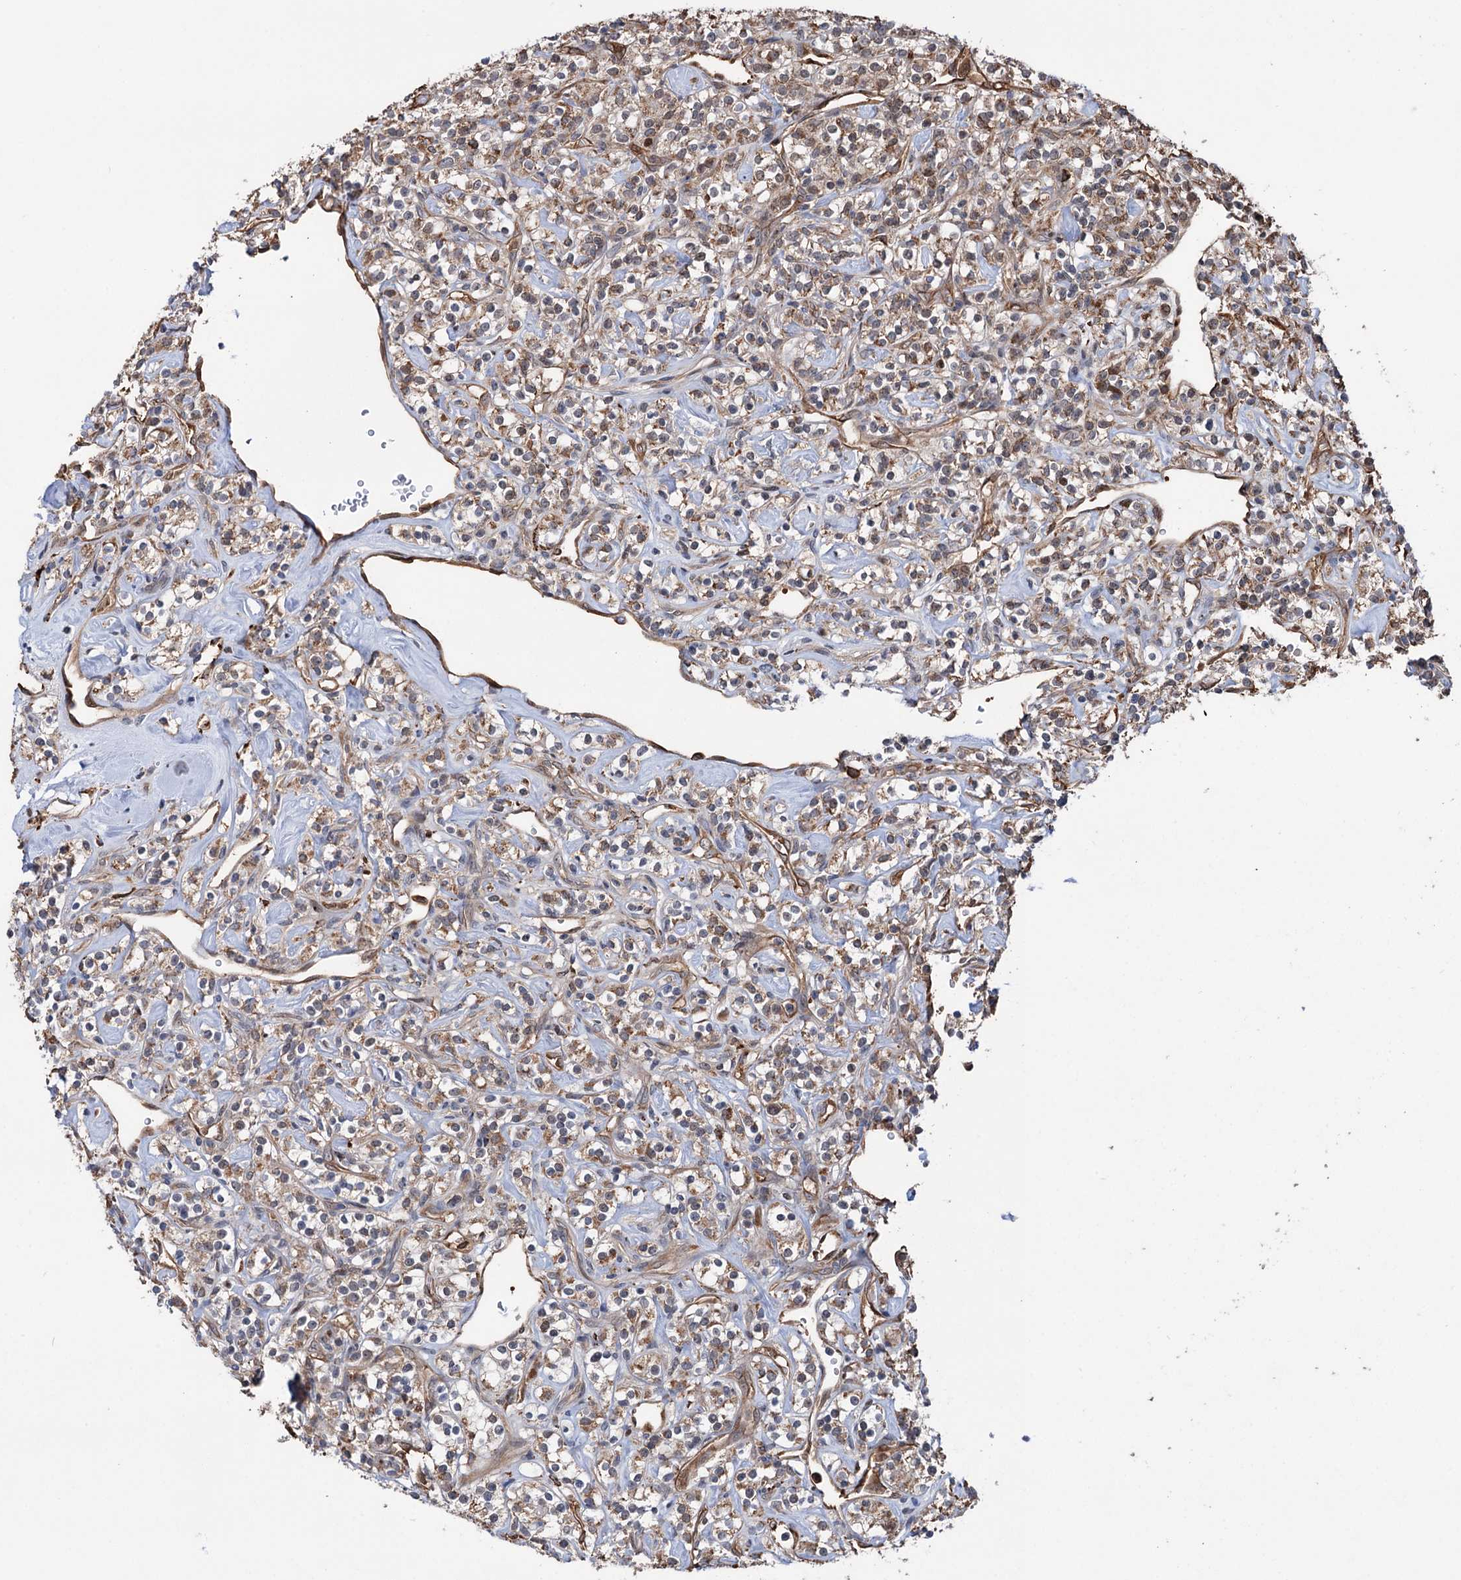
{"staining": {"intensity": "weak", "quantity": ">75%", "location": "cytoplasmic/membranous"}, "tissue": "renal cancer", "cell_type": "Tumor cells", "image_type": "cancer", "snomed": [{"axis": "morphology", "description": "Adenocarcinoma, NOS"}, {"axis": "topography", "description": "Kidney"}], "caption": "Renal cancer tissue reveals weak cytoplasmic/membranous staining in approximately >75% of tumor cells, visualized by immunohistochemistry.", "gene": "NCAPD2", "patient": {"sex": "male", "age": 77}}